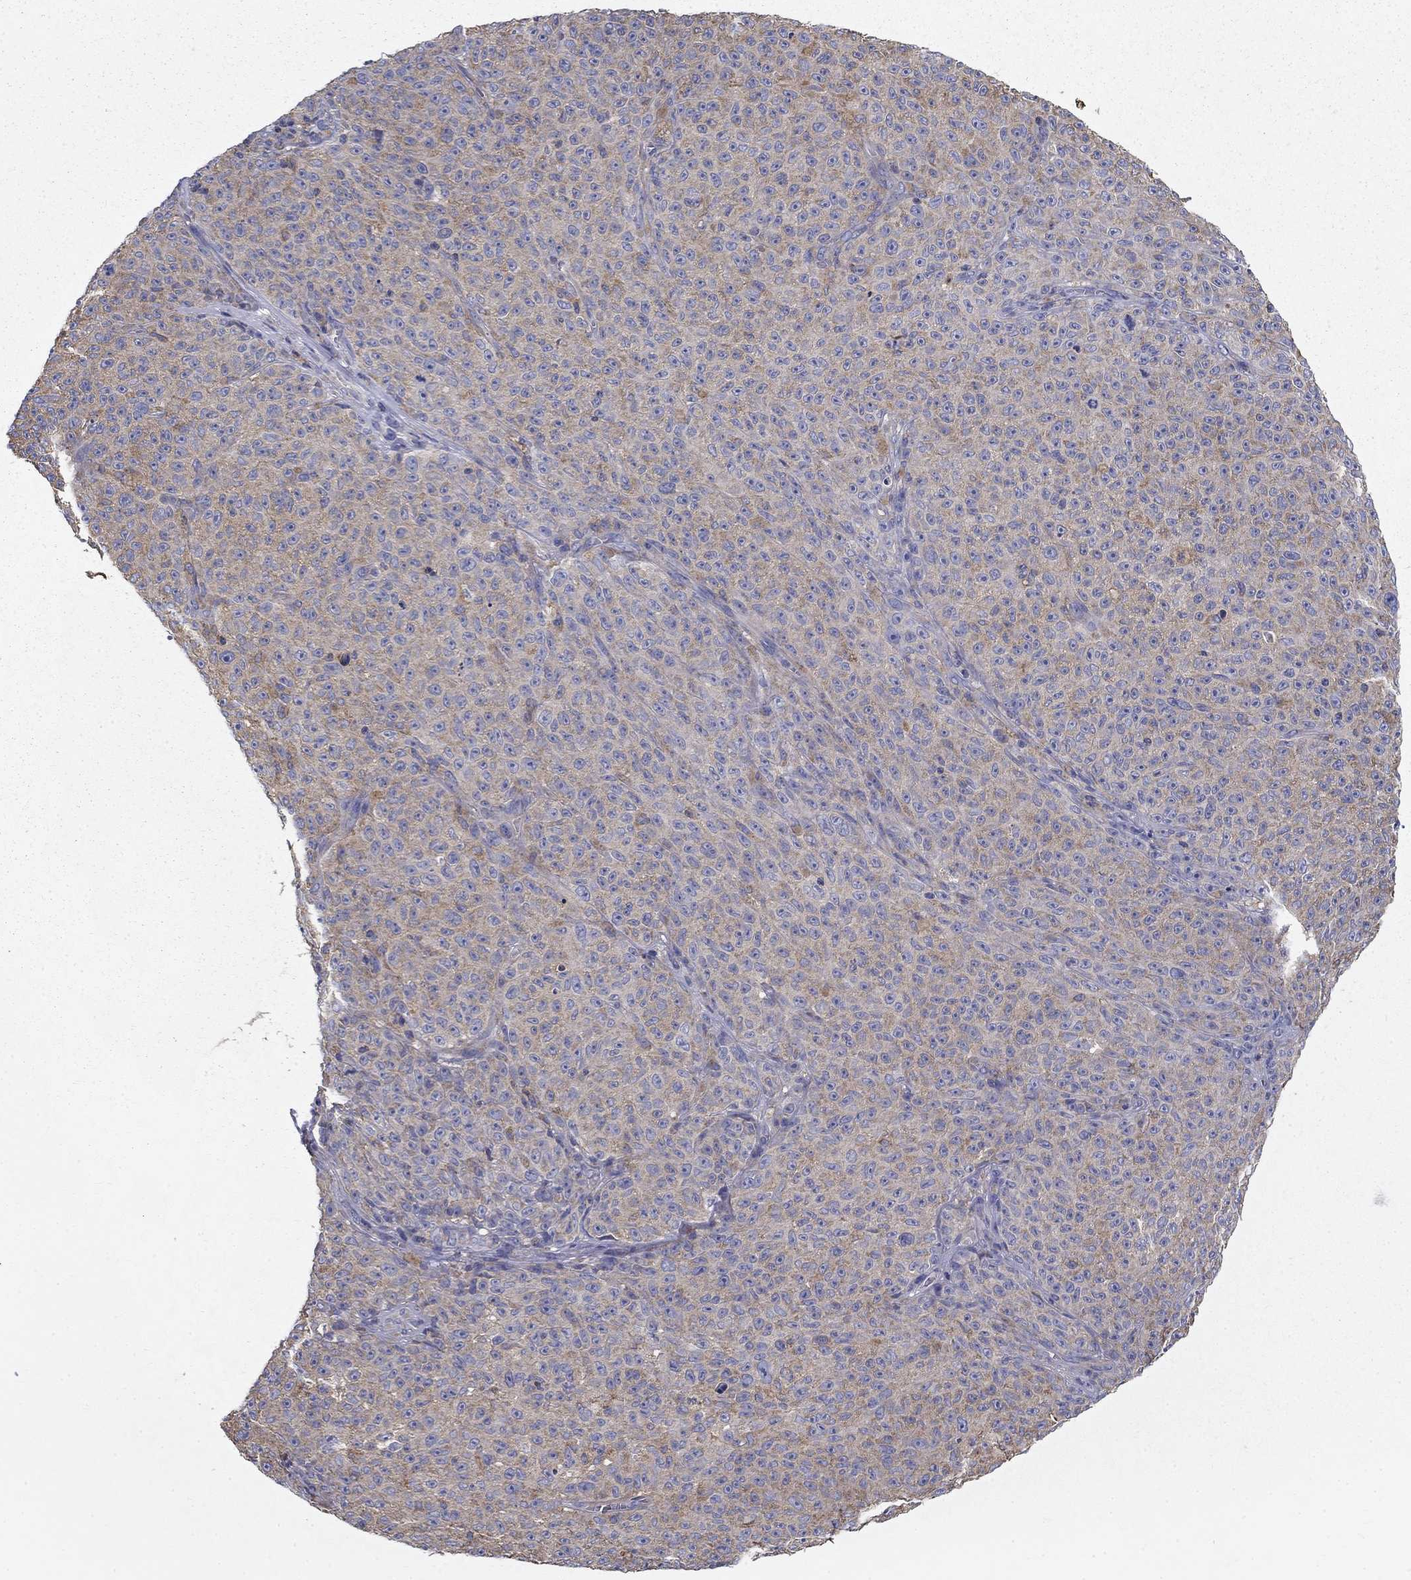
{"staining": {"intensity": "weak", "quantity": "25%-75%", "location": "cytoplasmic/membranous"}, "tissue": "melanoma", "cell_type": "Tumor cells", "image_type": "cancer", "snomed": [{"axis": "morphology", "description": "Malignant melanoma, NOS"}, {"axis": "topography", "description": "Skin"}], "caption": "Melanoma stained with immunohistochemistry exhibits weak cytoplasmic/membranous staining in approximately 25%-75% of tumor cells. Using DAB (brown) and hematoxylin (blue) stains, captured at high magnification using brightfield microscopy.", "gene": "NME5", "patient": {"sex": "female", "age": 82}}